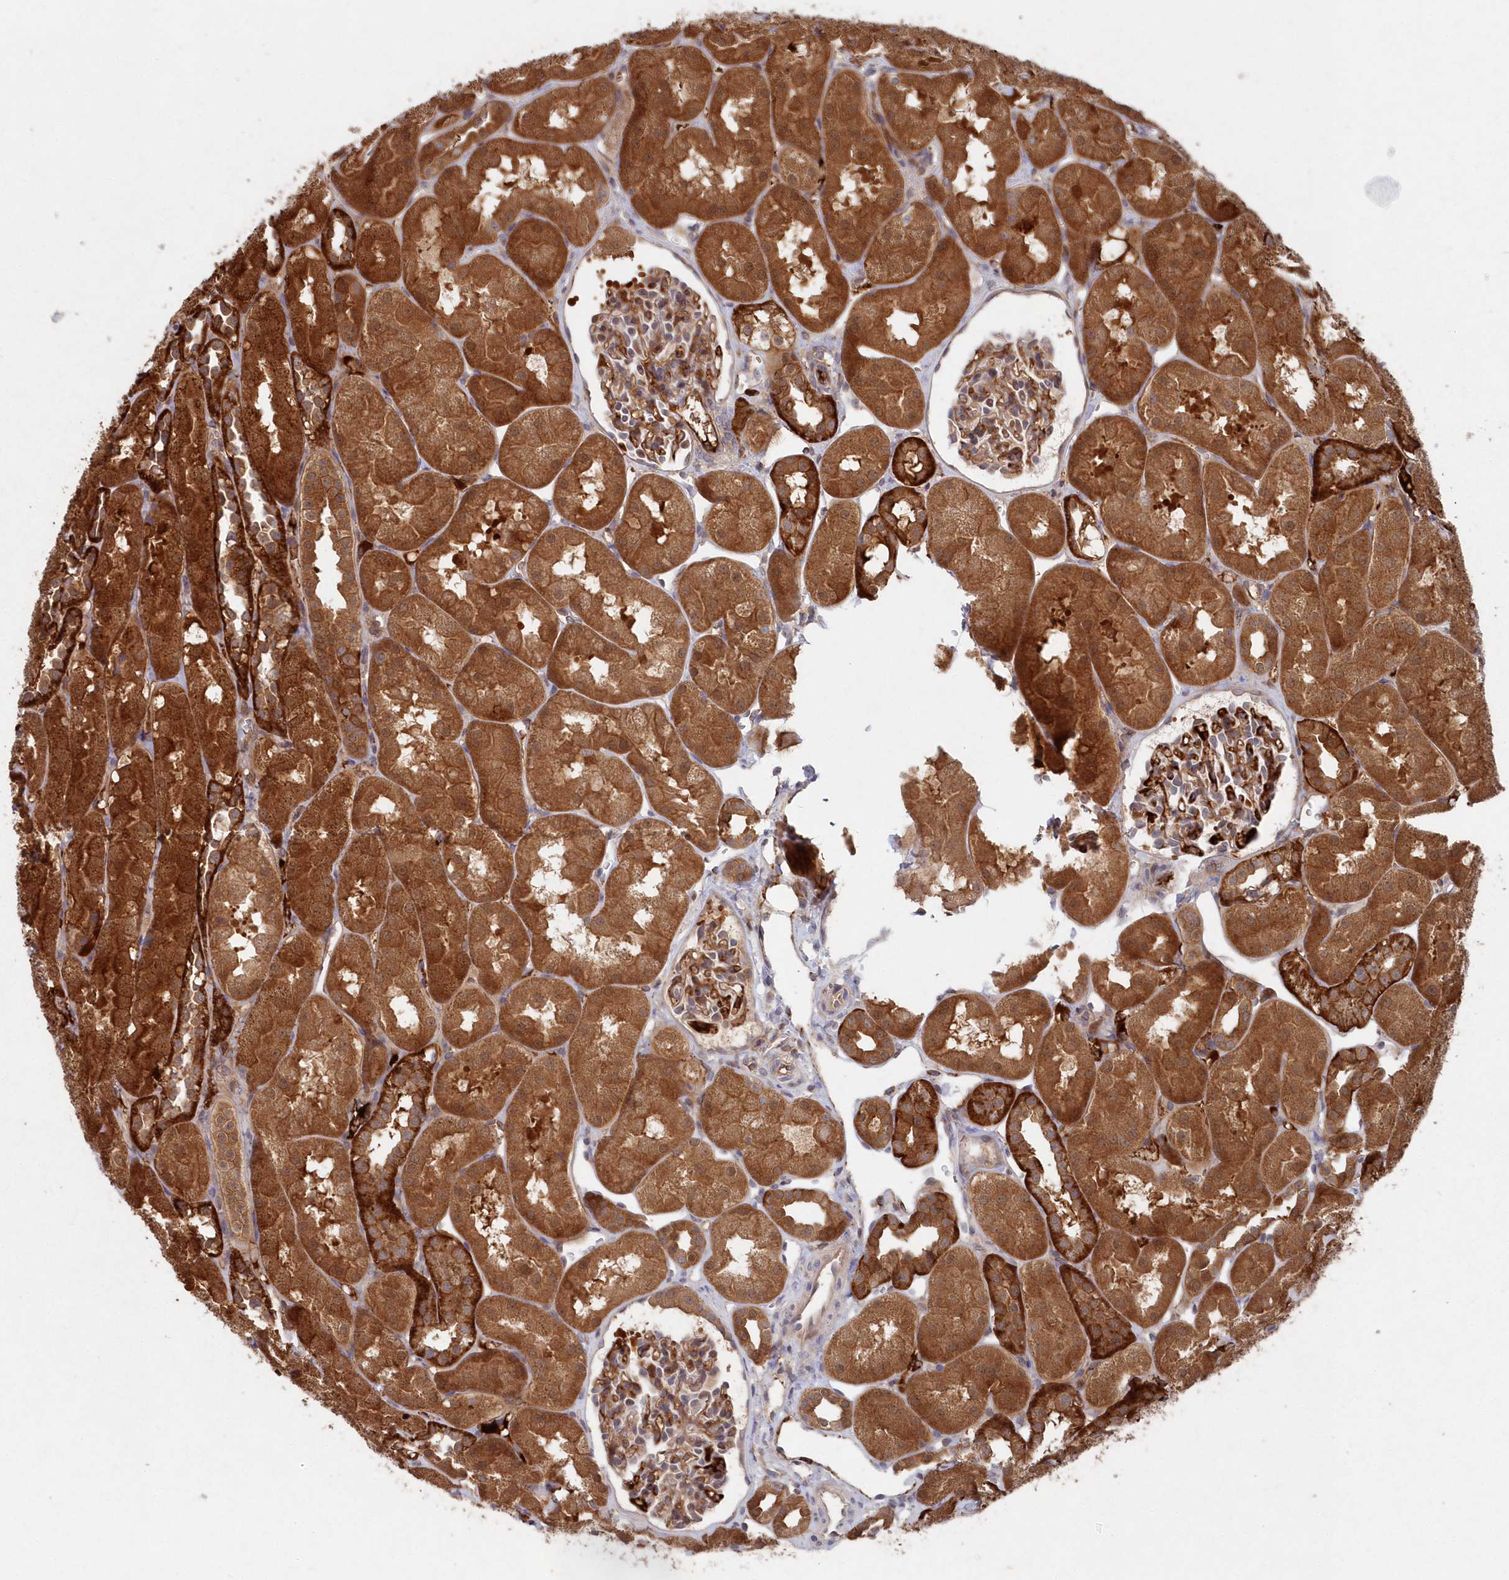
{"staining": {"intensity": "moderate", "quantity": ">75%", "location": "cytoplasmic/membranous"}, "tissue": "kidney", "cell_type": "Cells in glomeruli", "image_type": "normal", "snomed": [{"axis": "morphology", "description": "Normal tissue, NOS"}, {"axis": "topography", "description": "Kidney"}, {"axis": "topography", "description": "Urinary bladder"}], "caption": "A high-resolution image shows immunohistochemistry (IHC) staining of normal kidney, which exhibits moderate cytoplasmic/membranous expression in approximately >75% of cells in glomeruli. (Stains: DAB in brown, nuclei in blue, Microscopy: brightfield microscopy at high magnification).", "gene": "ABHD14B", "patient": {"sex": "male", "age": 16}}